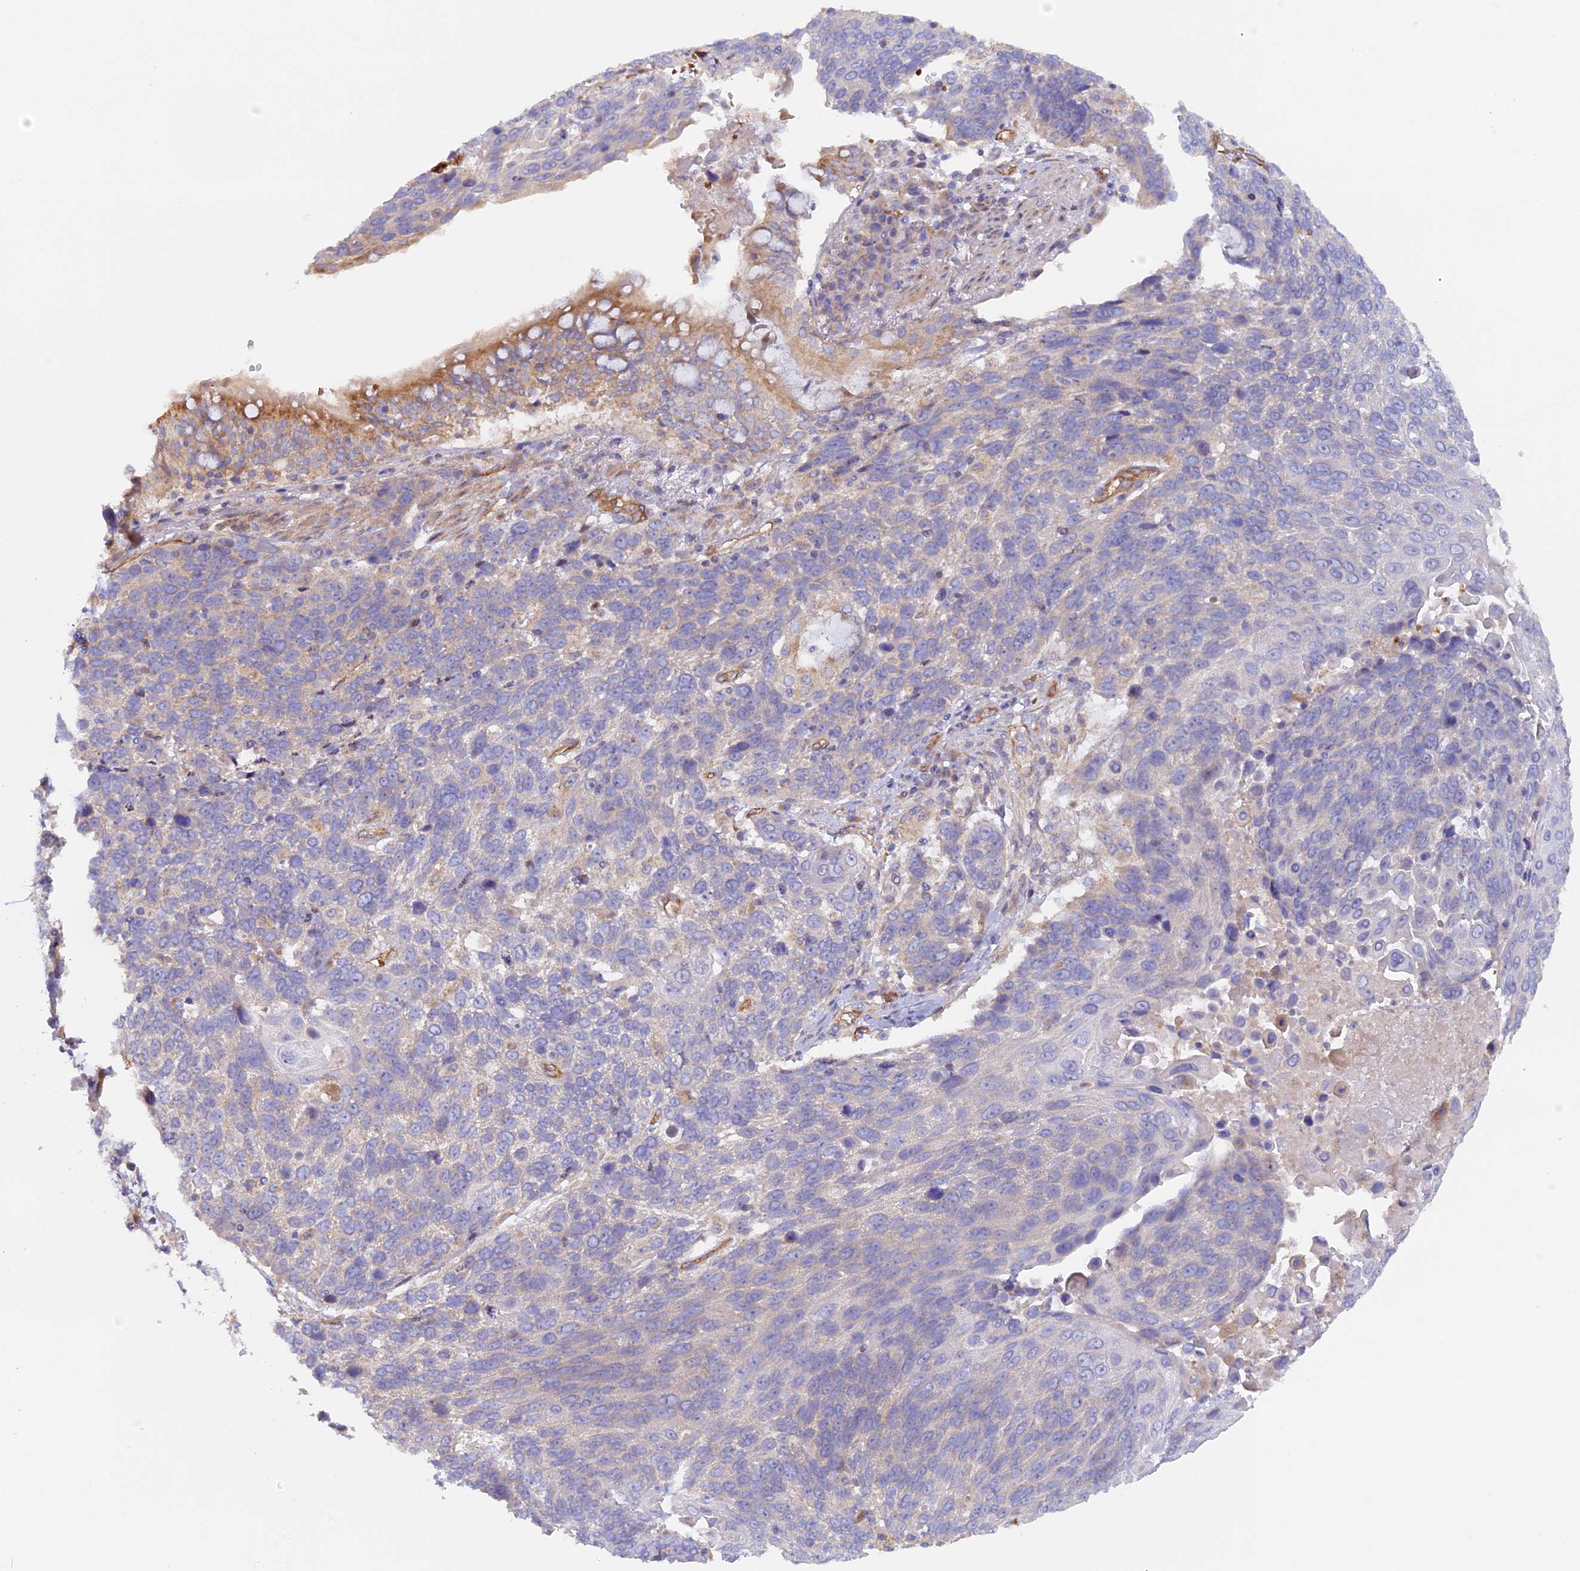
{"staining": {"intensity": "negative", "quantity": "none", "location": "none"}, "tissue": "lung cancer", "cell_type": "Tumor cells", "image_type": "cancer", "snomed": [{"axis": "morphology", "description": "Squamous cell carcinoma, NOS"}, {"axis": "topography", "description": "Lung"}], "caption": "An immunohistochemistry (IHC) photomicrograph of squamous cell carcinoma (lung) is shown. There is no staining in tumor cells of squamous cell carcinoma (lung).", "gene": "DUS3L", "patient": {"sex": "male", "age": 66}}